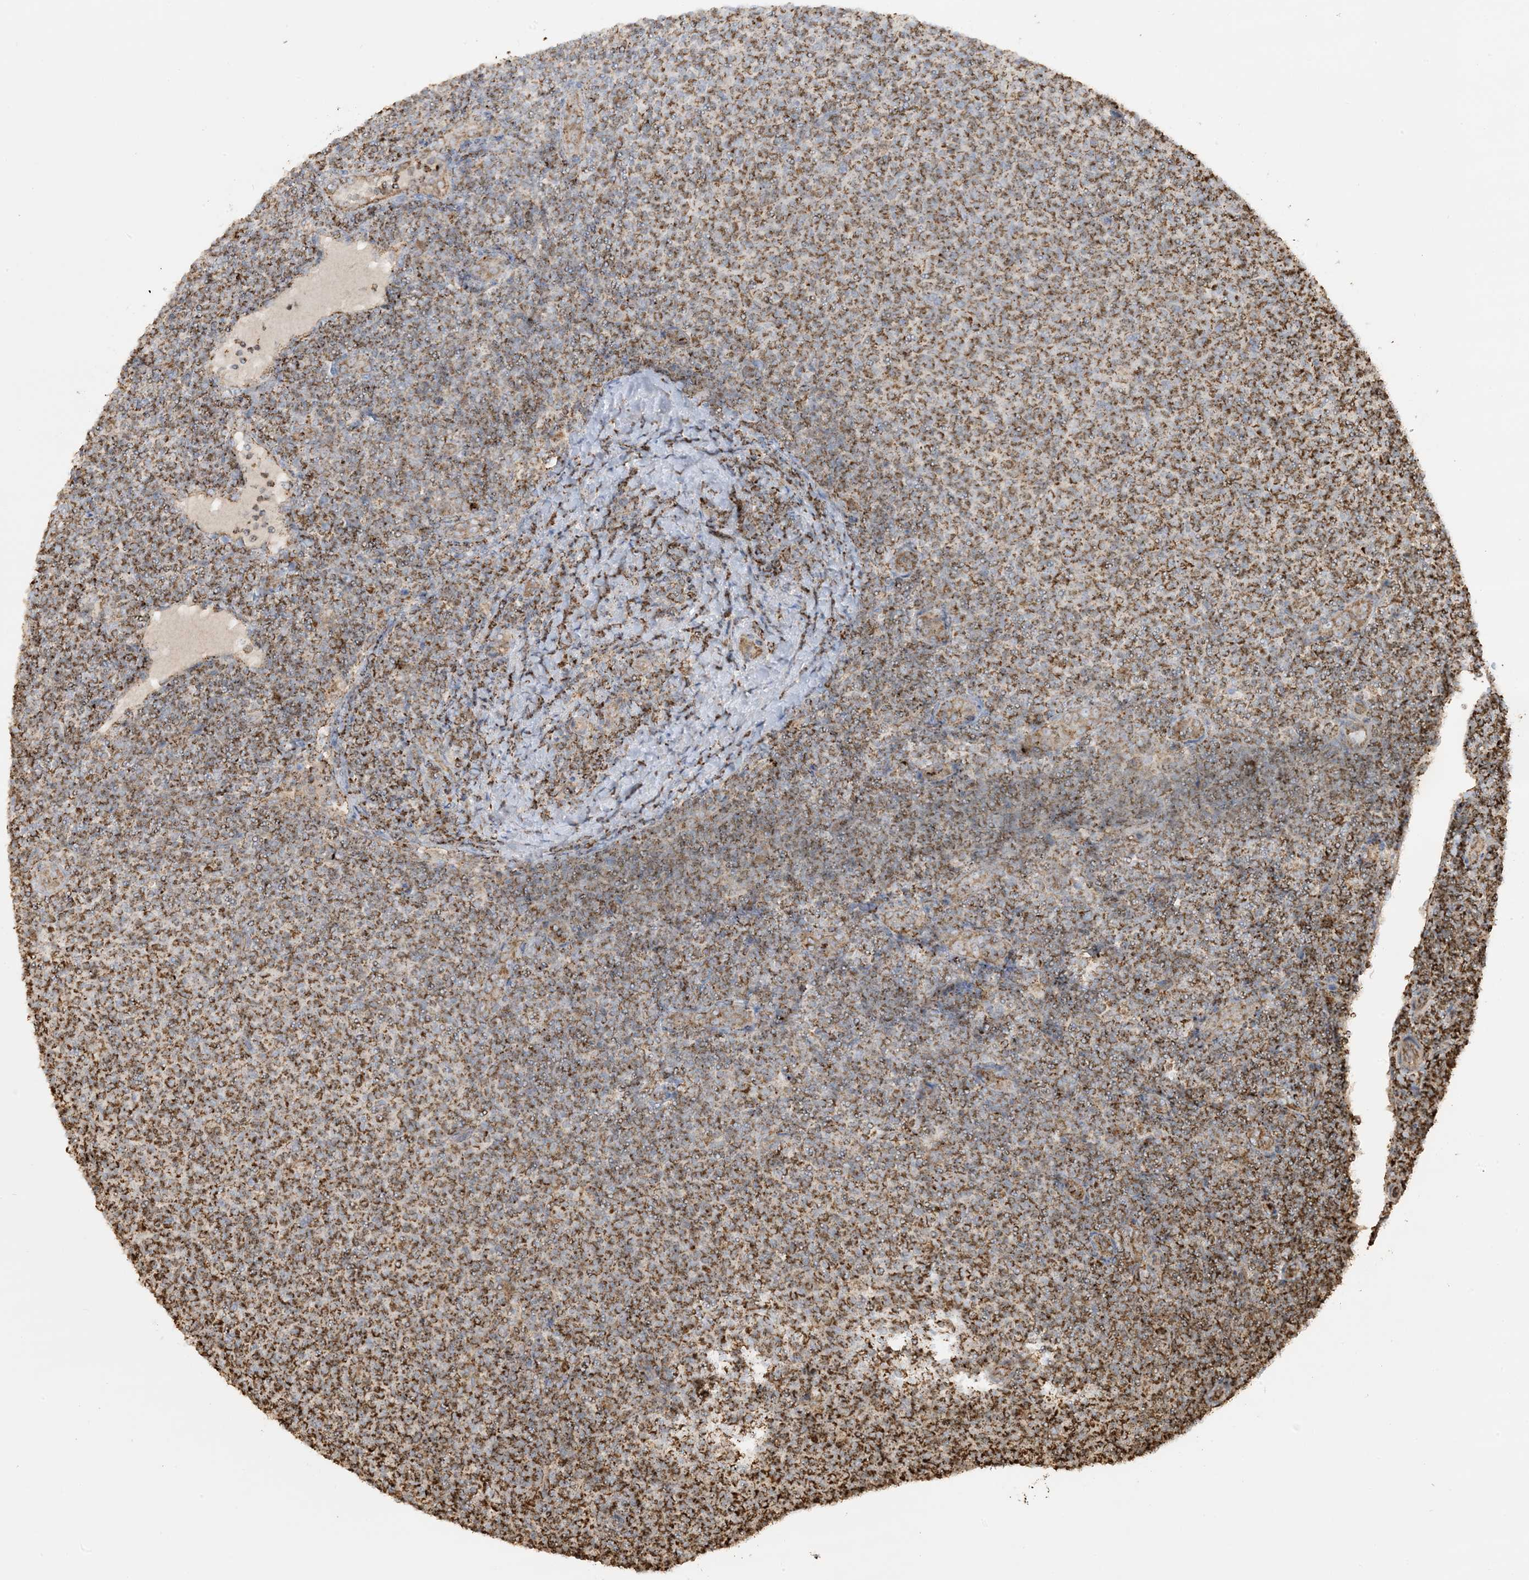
{"staining": {"intensity": "moderate", "quantity": ">75%", "location": "cytoplasmic/membranous"}, "tissue": "lymphoma", "cell_type": "Tumor cells", "image_type": "cancer", "snomed": [{"axis": "morphology", "description": "Malignant lymphoma, non-Hodgkin's type, Low grade"}, {"axis": "topography", "description": "Lymph node"}], "caption": "Low-grade malignant lymphoma, non-Hodgkin's type stained with a brown dye demonstrates moderate cytoplasmic/membranous positive positivity in approximately >75% of tumor cells.", "gene": "AGA", "patient": {"sex": "male", "age": 66}}